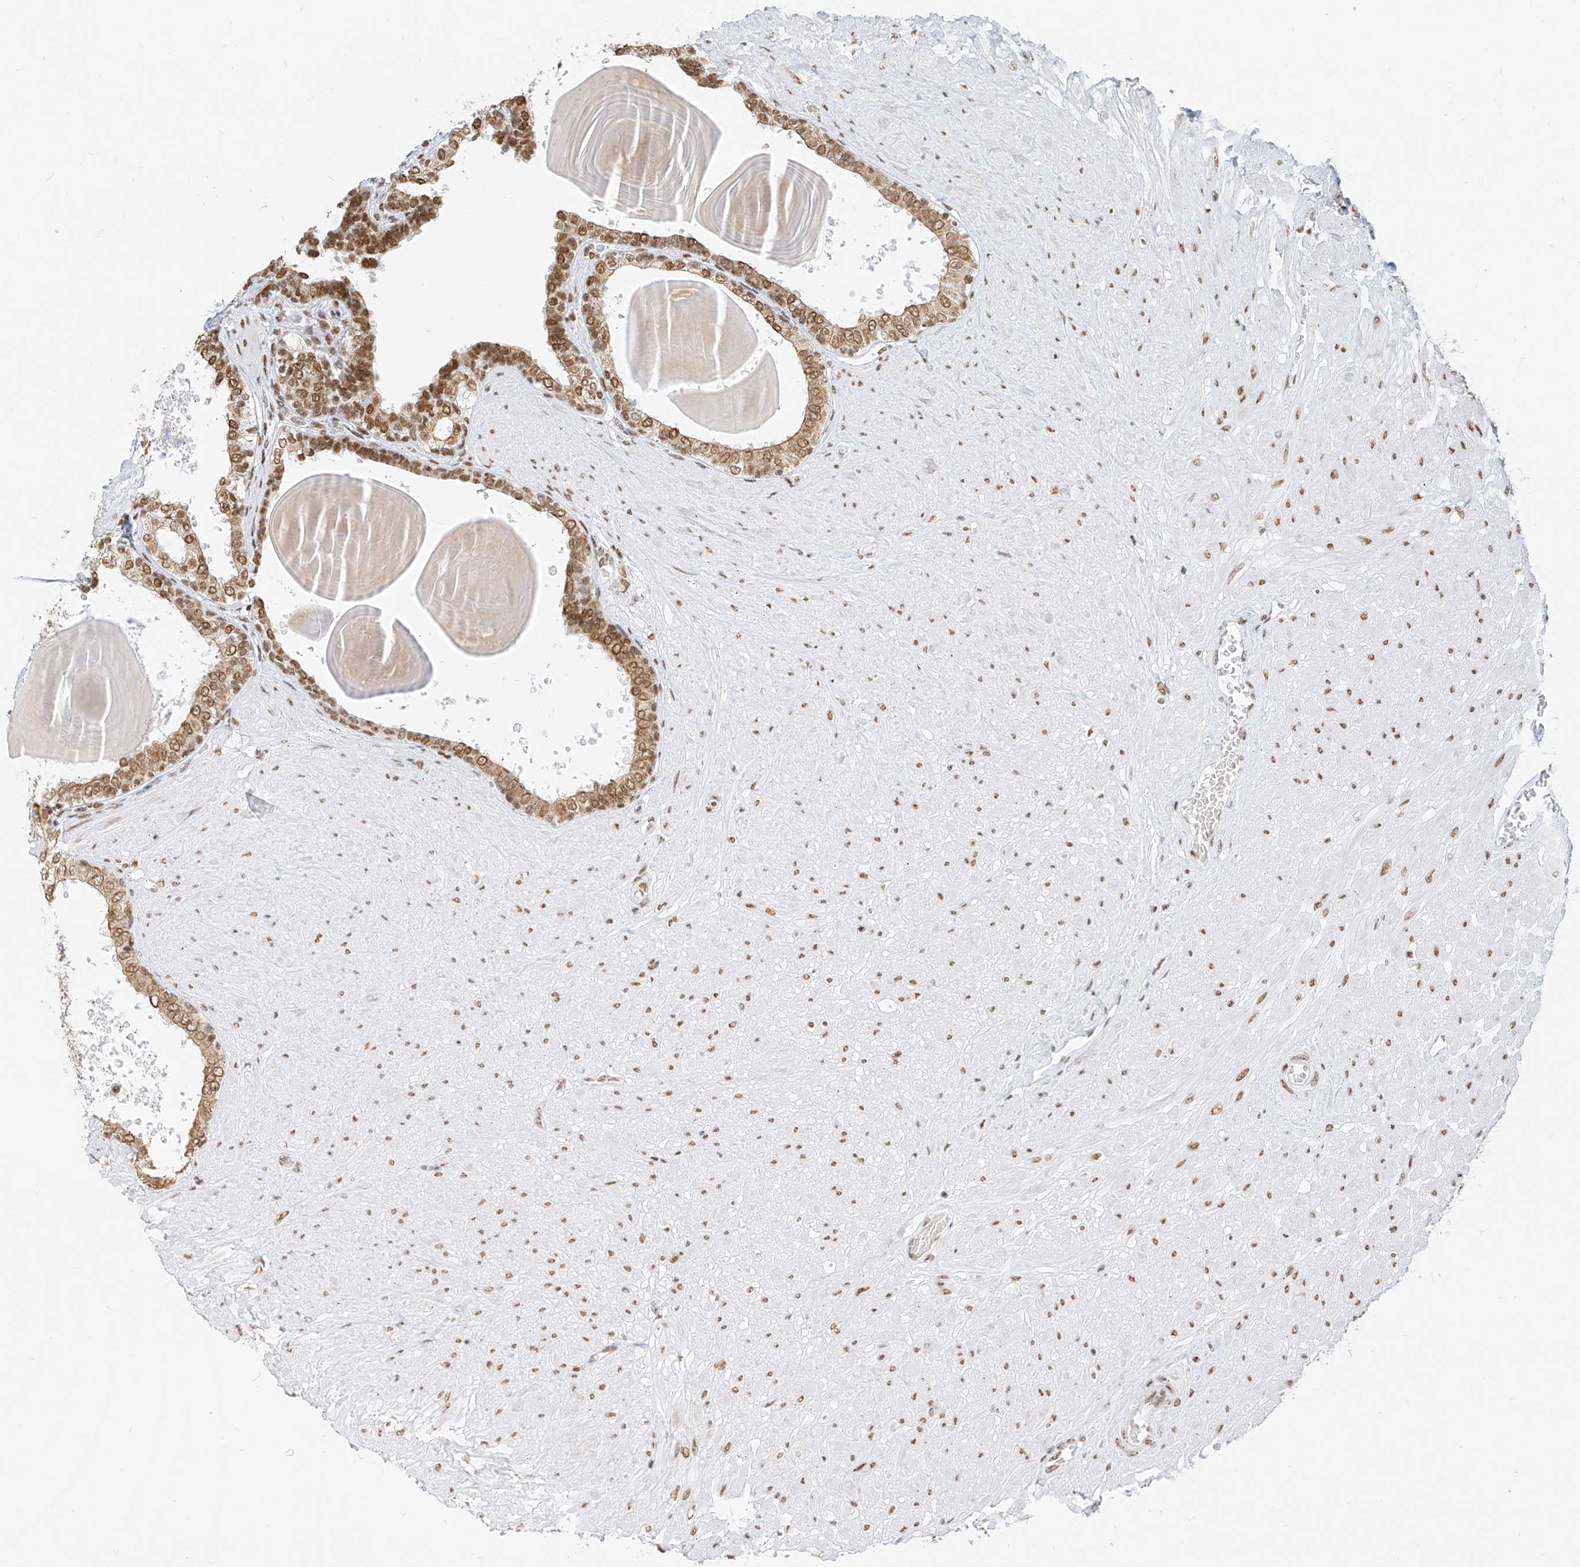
{"staining": {"intensity": "moderate", "quantity": ">75%", "location": "nuclear"}, "tissue": "prostate", "cell_type": "Glandular cells", "image_type": "normal", "snomed": [{"axis": "morphology", "description": "Normal tissue, NOS"}, {"axis": "topography", "description": "Prostate"}], "caption": "Prostate stained with a brown dye reveals moderate nuclear positive staining in approximately >75% of glandular cells.", "gene": "SMARCA2", "patient": {"sex": "male", "age": 48}}